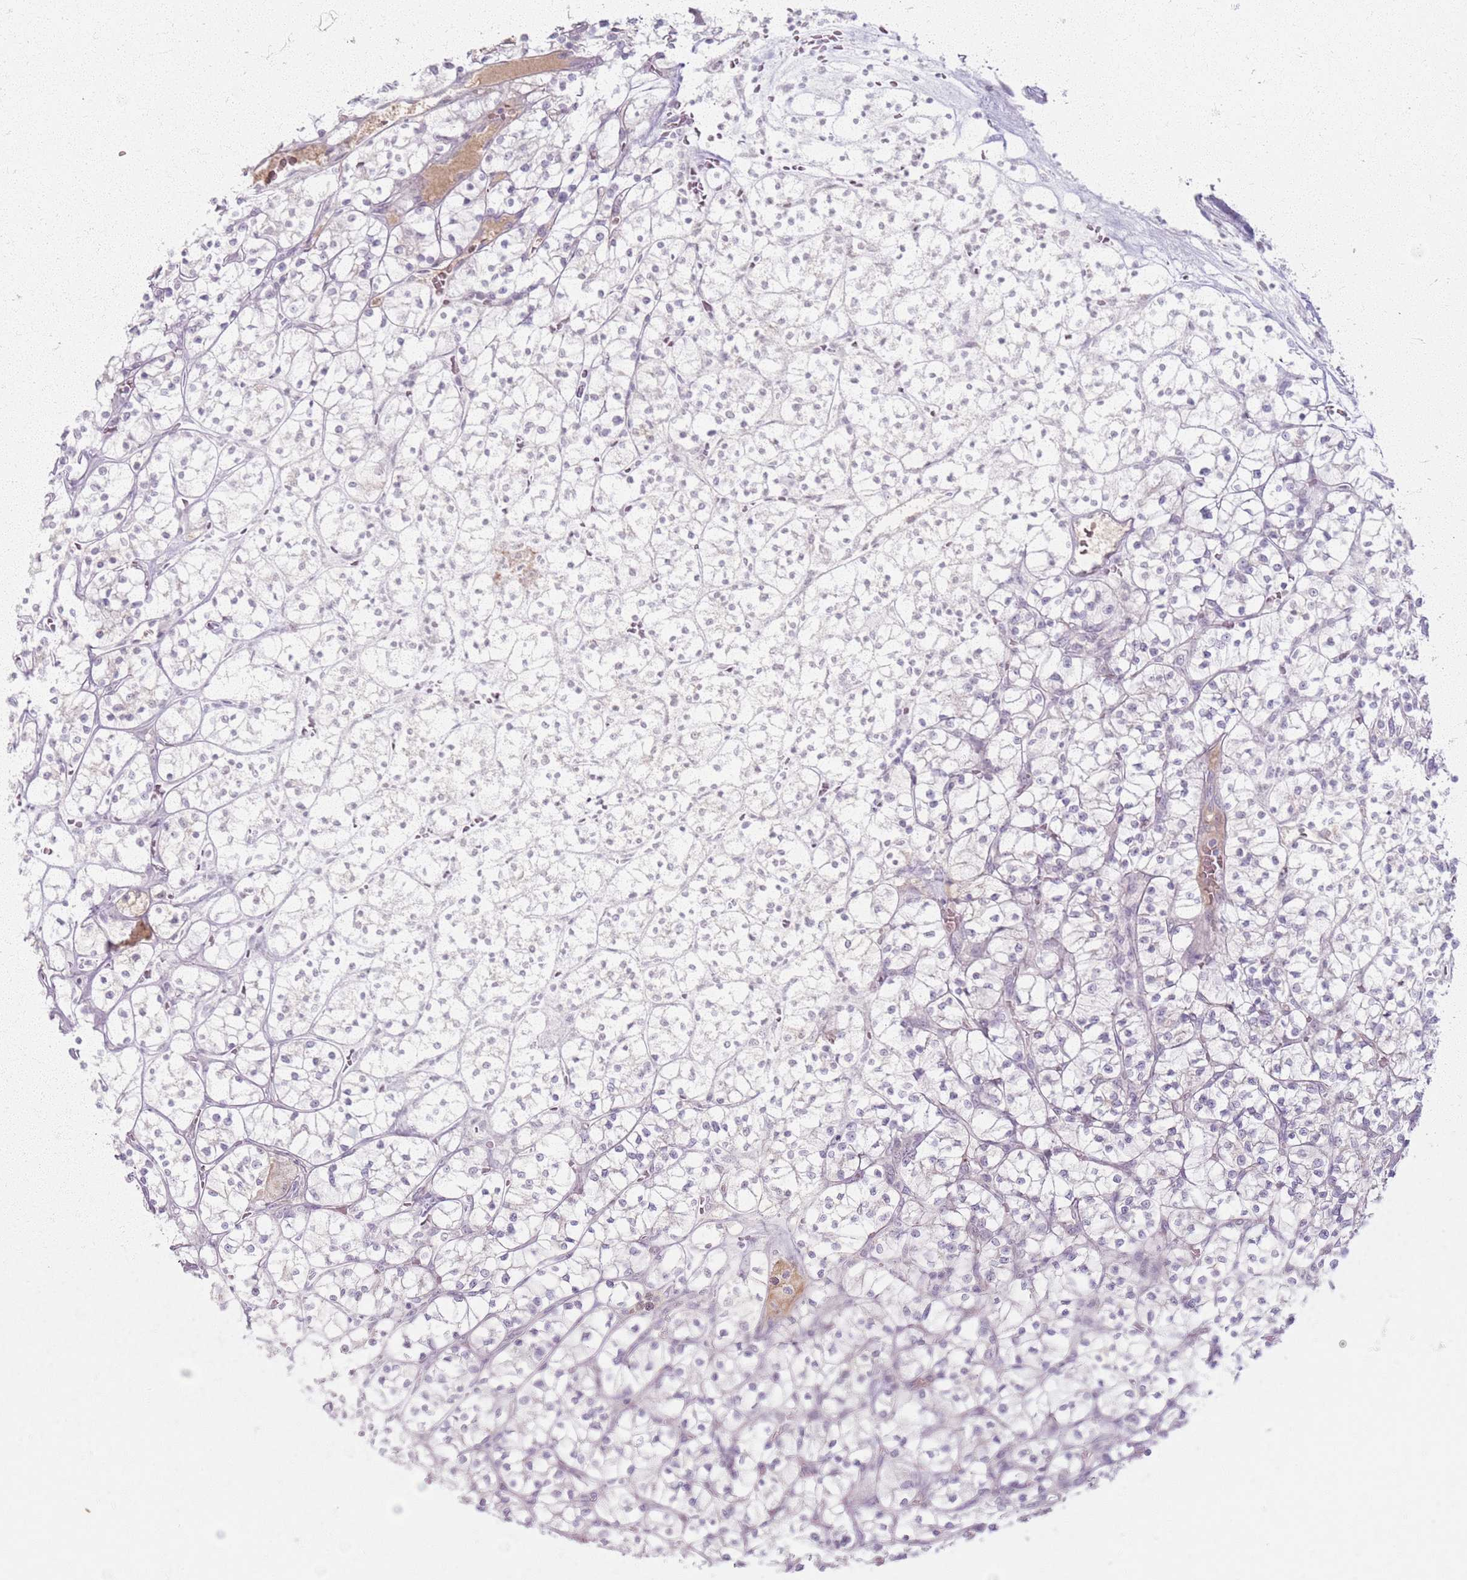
{"staining": {"intensity": "negative", "quantity": "none", "location": "none"}, "tissue": "renal cancer", "cell_type": "Tumor cells", "image_type": "cancer", "snomed": [{"axis": "morphology", "description": "Adenocarcinoma, NOS"}, {"axis": "topography", "description": "Kidney"}], "caption": "Immunohistochemical staining of renal cancer (adenocarcinoma) reveals no significant positivity in tumor cells.", "gene": "CRIPT", "patient": {"sex": "female", "age": 64}}